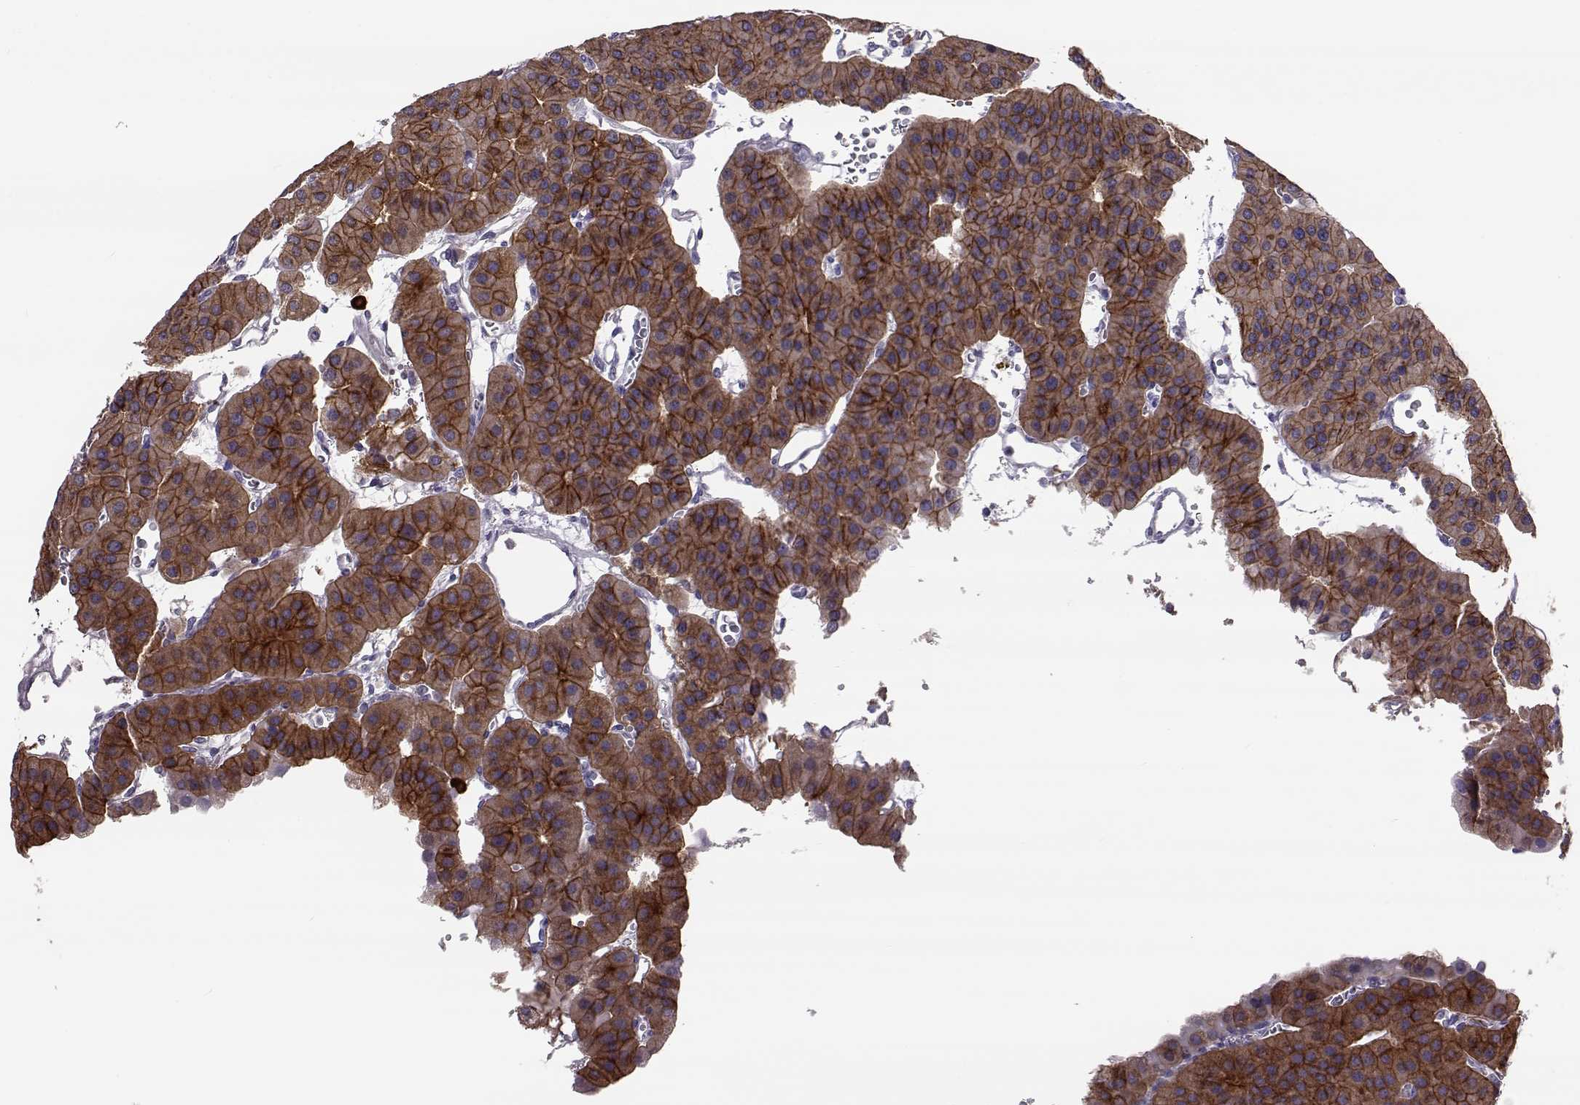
{"staining": {"intensity": "strong", "quantity": ">75%", "location": "cytoplasmic/membranous"}, "tissue": "parathyroid gland", "cell_type": "Glandular cells", "image_type": "normal", "snomed": [{"axis": "morphology", "description": "Normal tissue, NOS"}, {"axis": "morphology", "description": "Adenoma, NOS"}, {"axis": "topography", "description": "Parathyroid gland"}], "caption": "IHC (DAB (3,3'-diaminobenzidine)) staining of unremarkable human parathyroid gland reveals strong cytoplasmic/membranous protein expression in approximately >75% of glandular cells. (Stains: DAB (3,3'-diaminobenzidine) in brown, nuclei in blue, Microscopy: brightfield microscopy at high magnification).", "gene": "ADGRG5", "patient": {"sex": "female", "age": 86}}